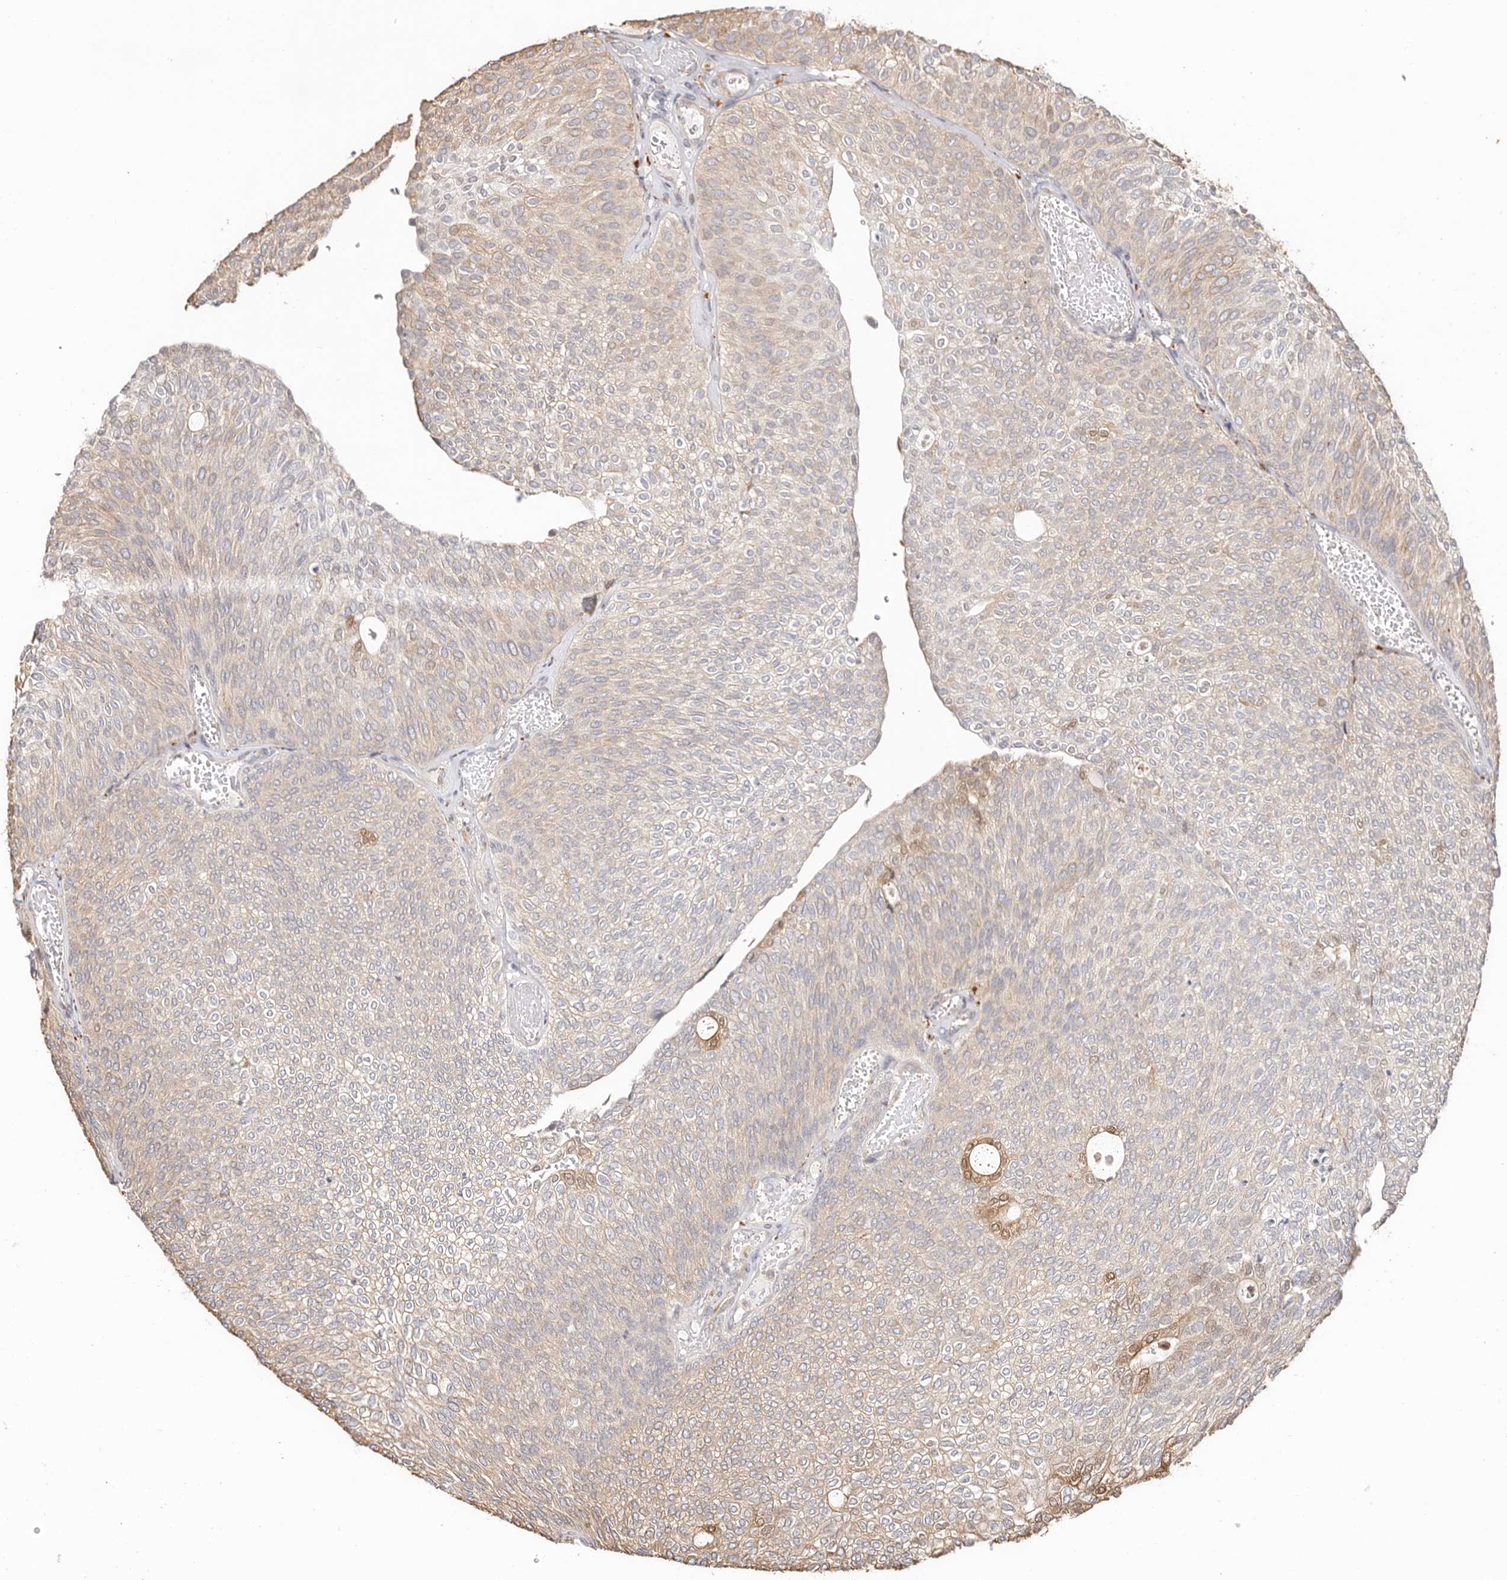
{"staining": {"intensity": "weak", "quantity": "25%-75%", "location": "cytoplasmic/membranous"}, "tissue": "urothelial cancer", "cell_type": "Tumor cells", "image_type": "cancer", "snomed": [{"axis": "morphology", "description": "Urothelial carcinoma, Low grade"}, {"axis": "topography", "description": "Urinary bladder"}], "caption": "An image showing weak cytoplasmic/membranous positivity in about 25%-75% of tumor cells in urothelial cancer, as visualized by brown immunohistochemical staining.", "gene": "BCL2L15", "patient": {"sex": "female", "age": 79}}